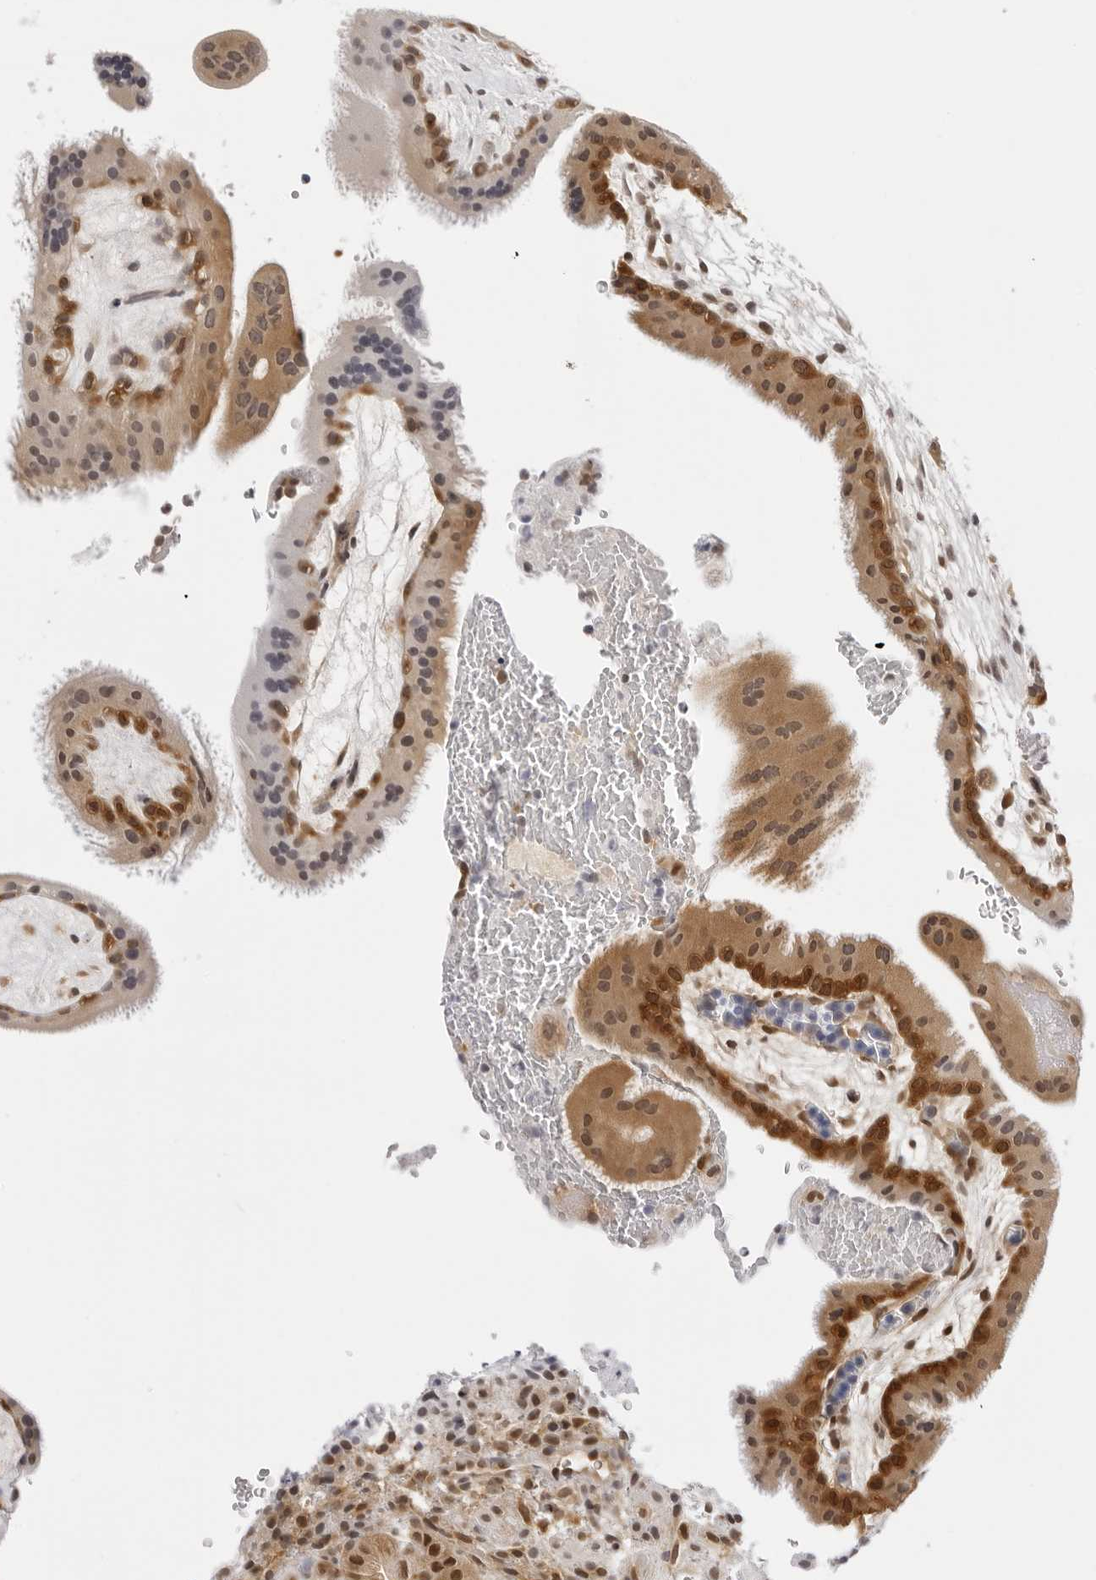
{"staining": {"intensity": "moderate", "quantity": ">75%", "location": "nuclear"}, "tissue": "placenta", "cell_type": "Decidual cells", "image_type": "normal", "snomed": [{"axis": "morphology", "description": "Normal tissue, NOS"}, {"axis": "topography", "description": "Placenta"}], "caption": "IHC histopathology image of benign placenta: human placenta stained using IHC displays medium levels of moderate protein expression localized specifically in the nuclear of decidual cells, appearing as a nuclear brown color.", "gene": "WDR77", "patient": {"sex": "female", "age": 19}}